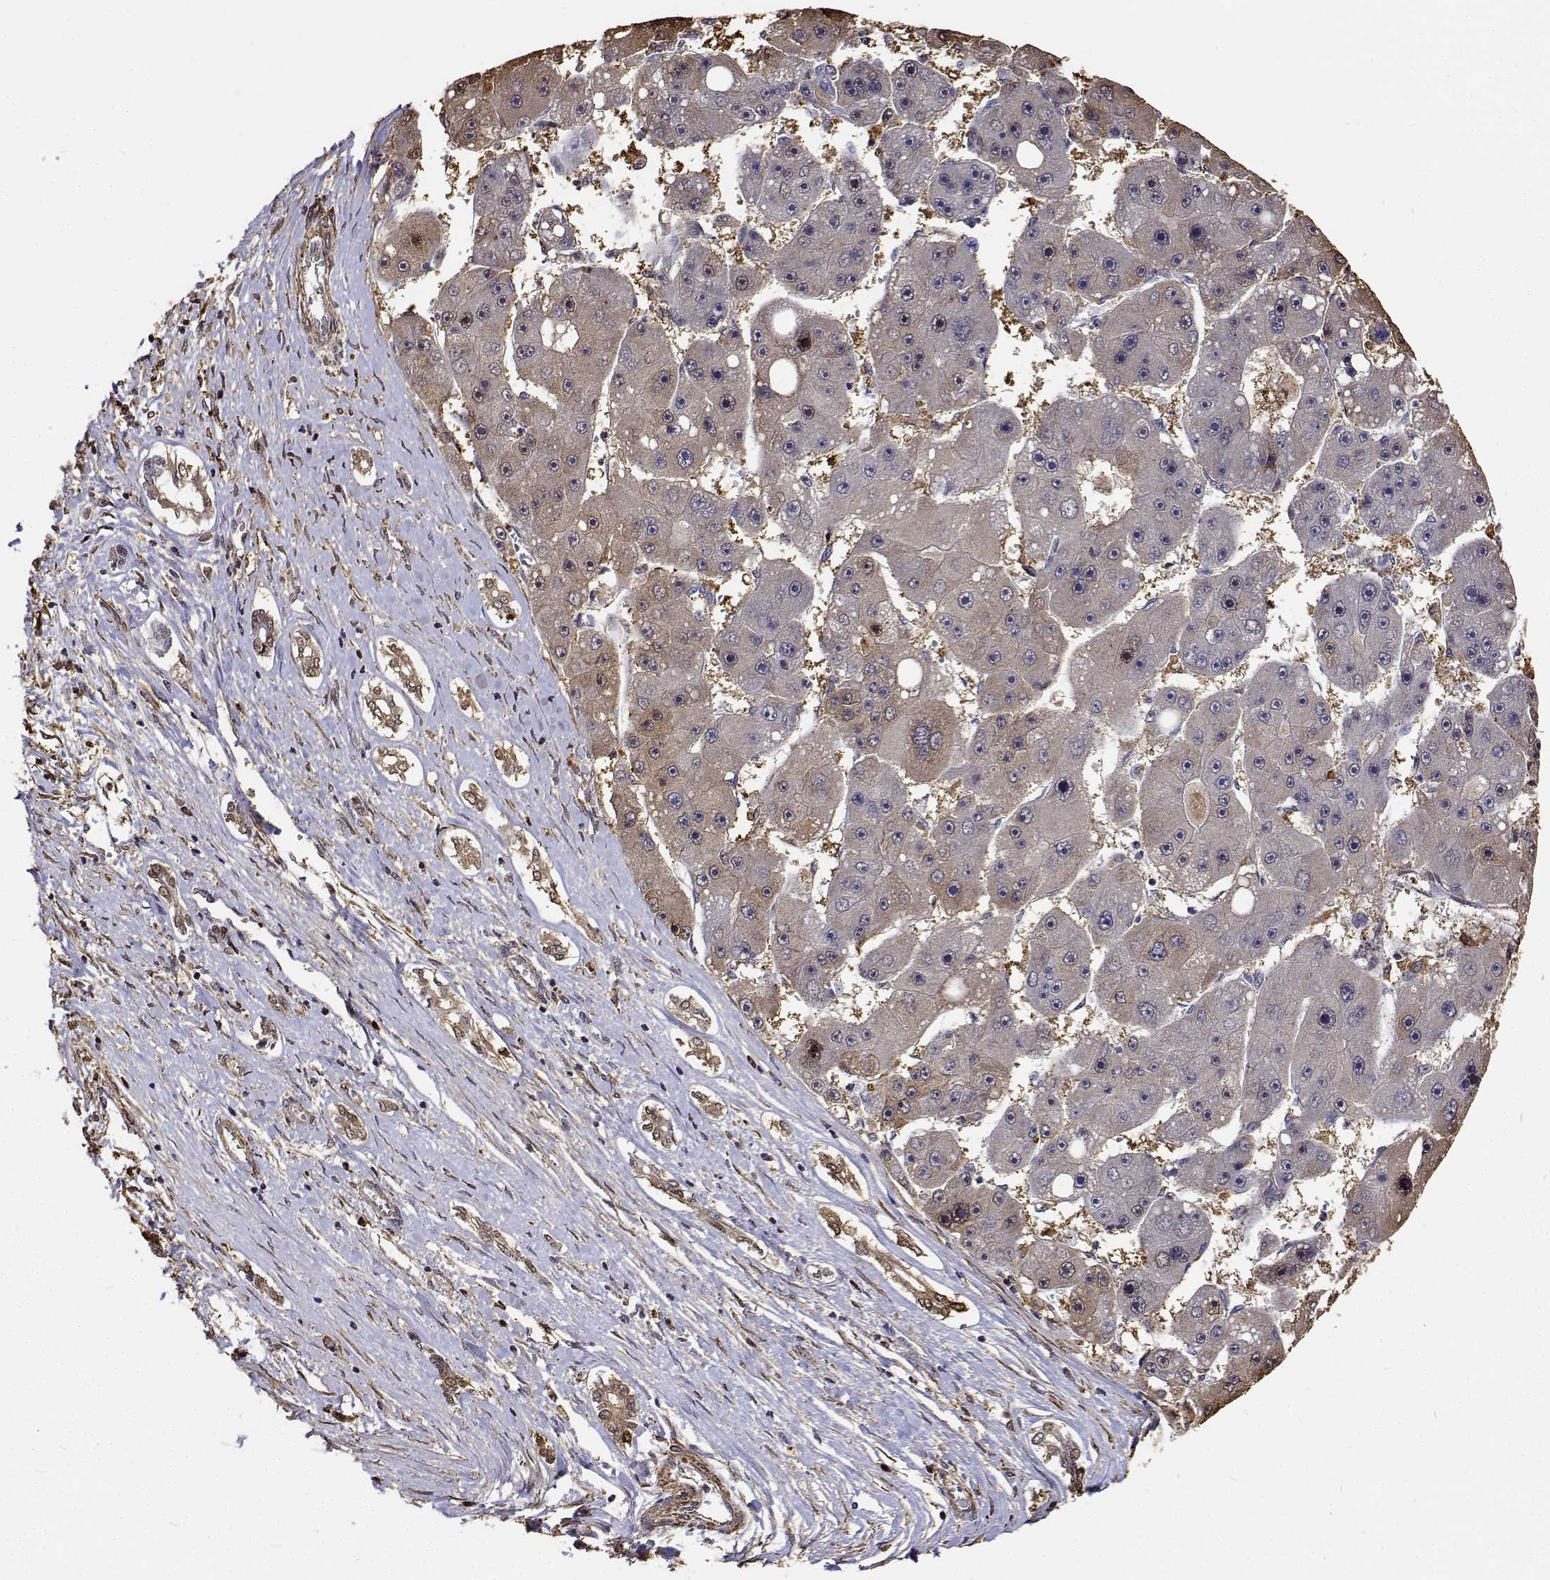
{"staining": {"intensity": "moderate", "quantity": "<25%", "location": "cytoplasmic/membranous,nuclear"}, "tissue": "liver cancer", "cell_type": "Tumor cells", "image_type": "cancer", "snomed": [{"axis": "morphology", "description": "Carcinoma, Hepatocellular, NOS"}, {"axis": "topography", "description": "Liver"}], "caption": "Immunohistochemistry (IHC) (DAB) staining of human hepatocellular carcinoma (liver) reveals moderate cytoplasmic/membranous and nuclear protein positivity in approximately <25% of tumor cells.", "gene": "PCID2", "patient": {"sex": "female", "age": 61}}